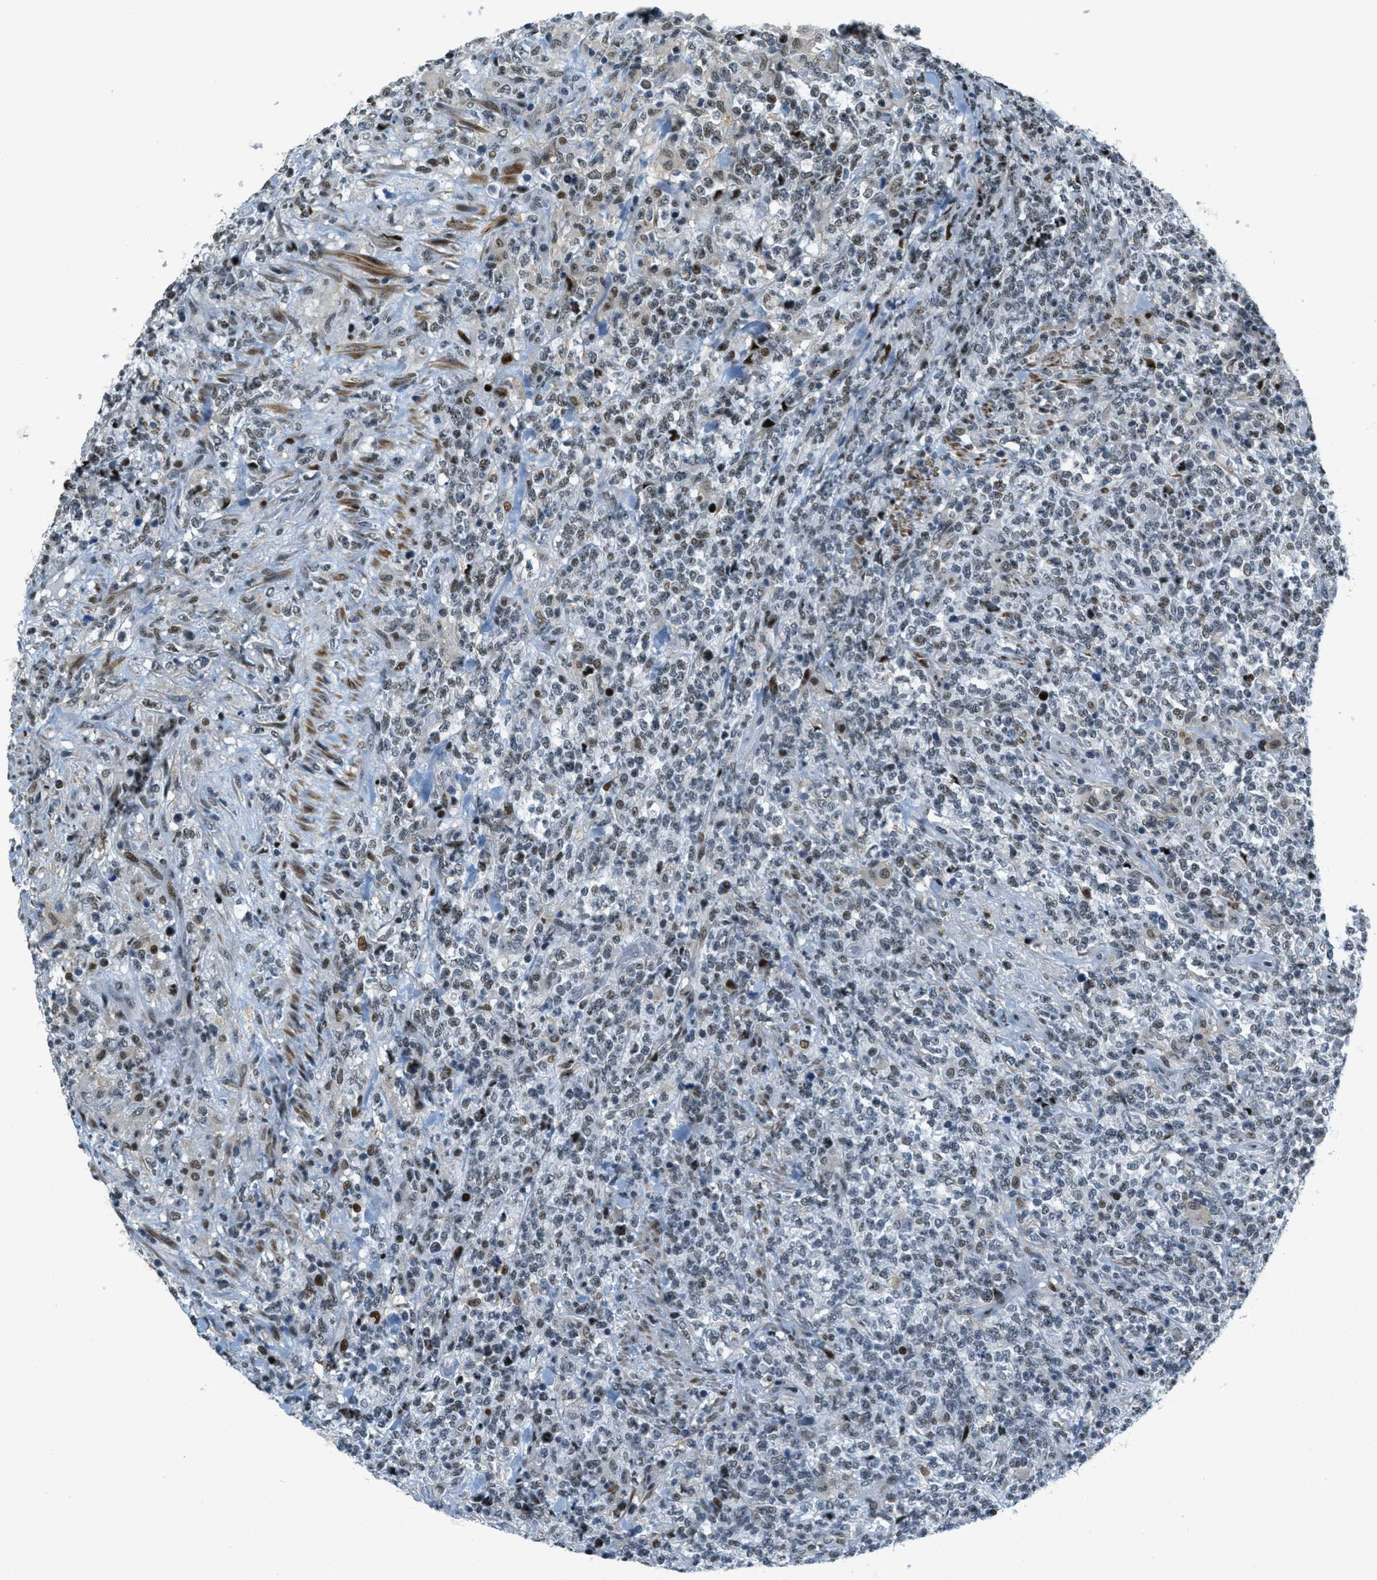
{"staining": {"intensity": "moderate", "quantity": "25%-75%", "location": "nuclear"}, "tissue": "lymphoma", "cell_type": "Tumor cells", "image_type": "cancer", "snomed": [{"axis": "morphology", "description": "Malignant lymphoma, non-Hodgkin's type, High grade"}, {"axis": "topography", "description": "Soft tissue"}], "caption": "The photomicrograph demonstrates staining of lymphoma, revealing moderate nuclear protein expression (brown color) within tumor cells.", "gene": "ZDHHC23", "patient": {"sex": "male", "age": 18}}